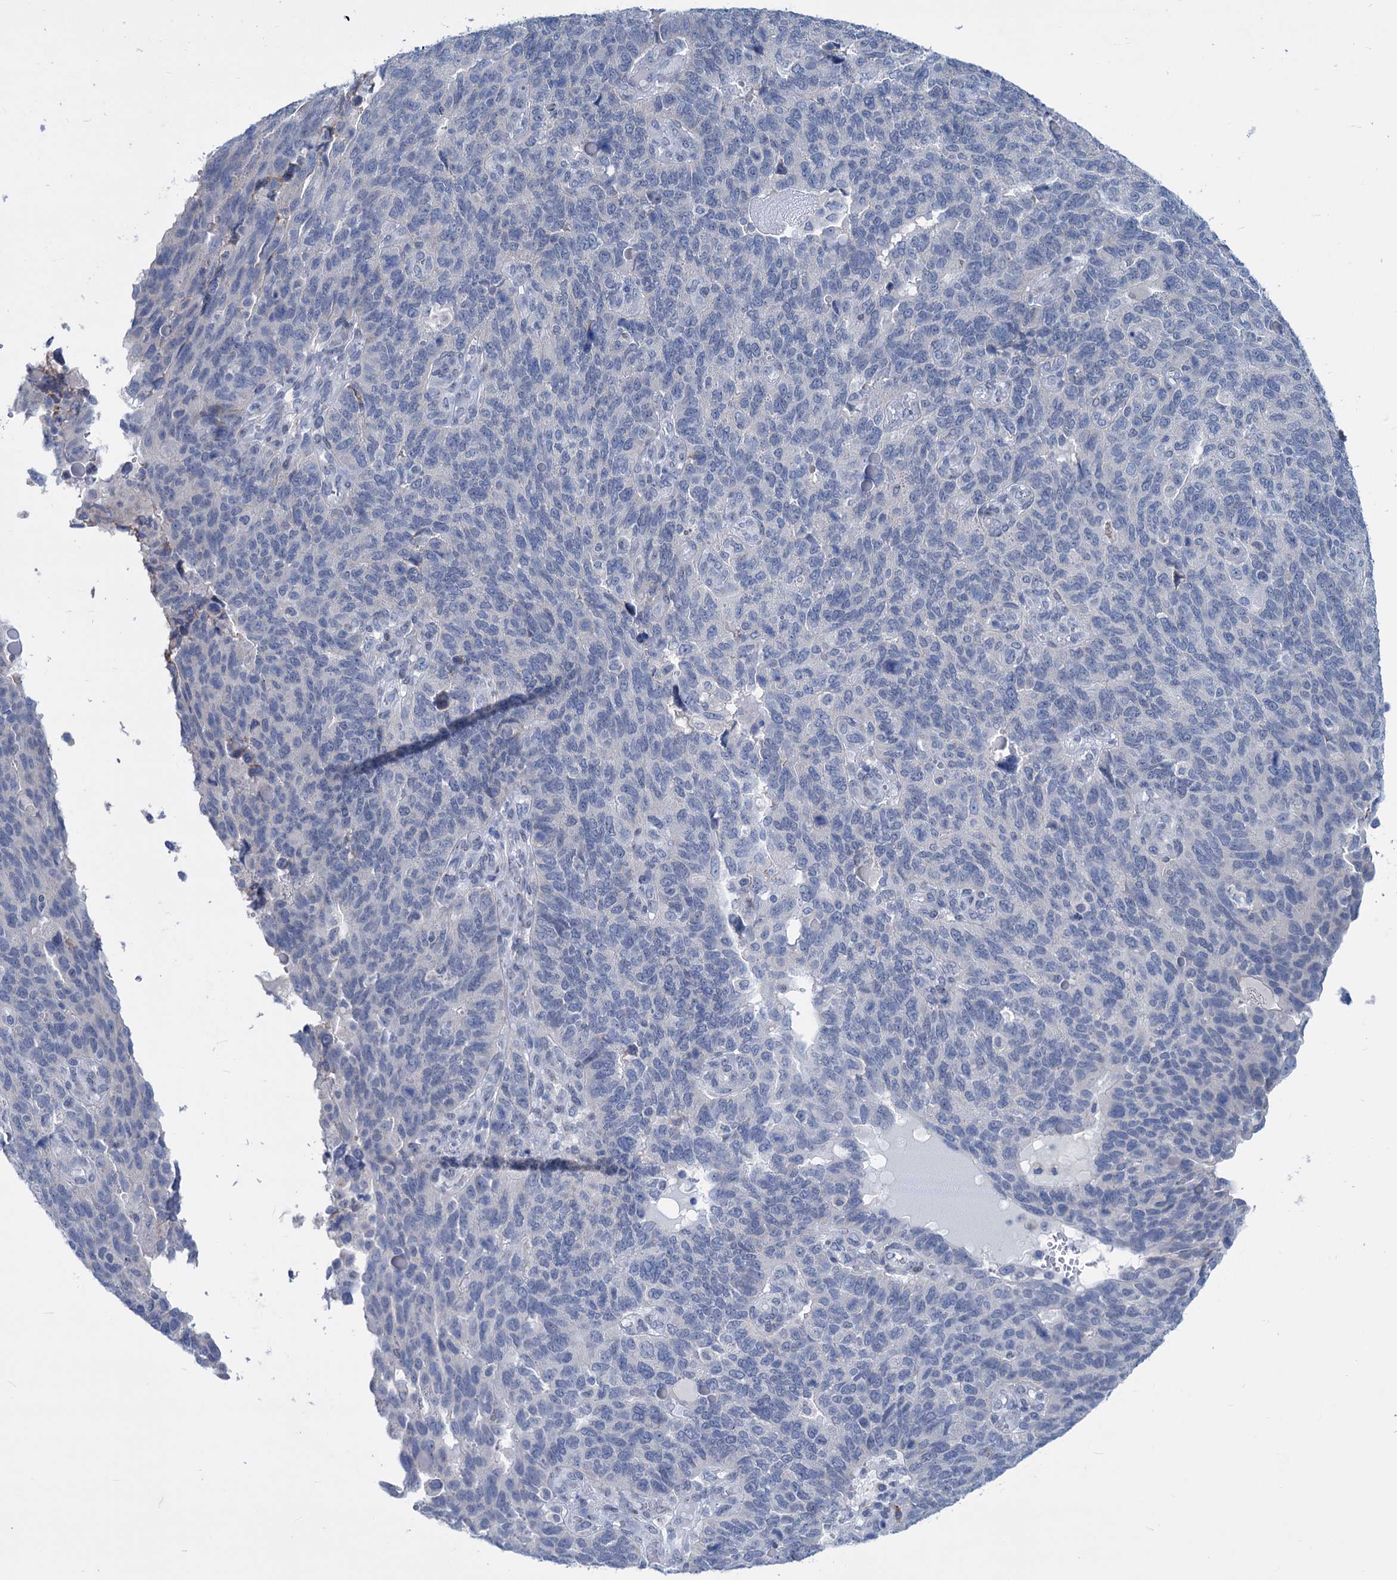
{"staining": {"intensity": "negative", "quantity": "none", "location": "none"}, "tissue": "endometrial cancer", "cell_type": "Tumor cells", "image_type": "cancer", "snomed": [{"axis": "morphology", "description": "Adenocarcinoma, NOS"}, {"axis": "topography", "description": "Endometrium"}], "caption": "IHC histopathology image of human endometrial cancer (adenocarcinoma) stained for a protein (brown), which displays no expression in tumor cells.", "gene": "NEU3", "patient": {"sex": "female", "age": 66}}